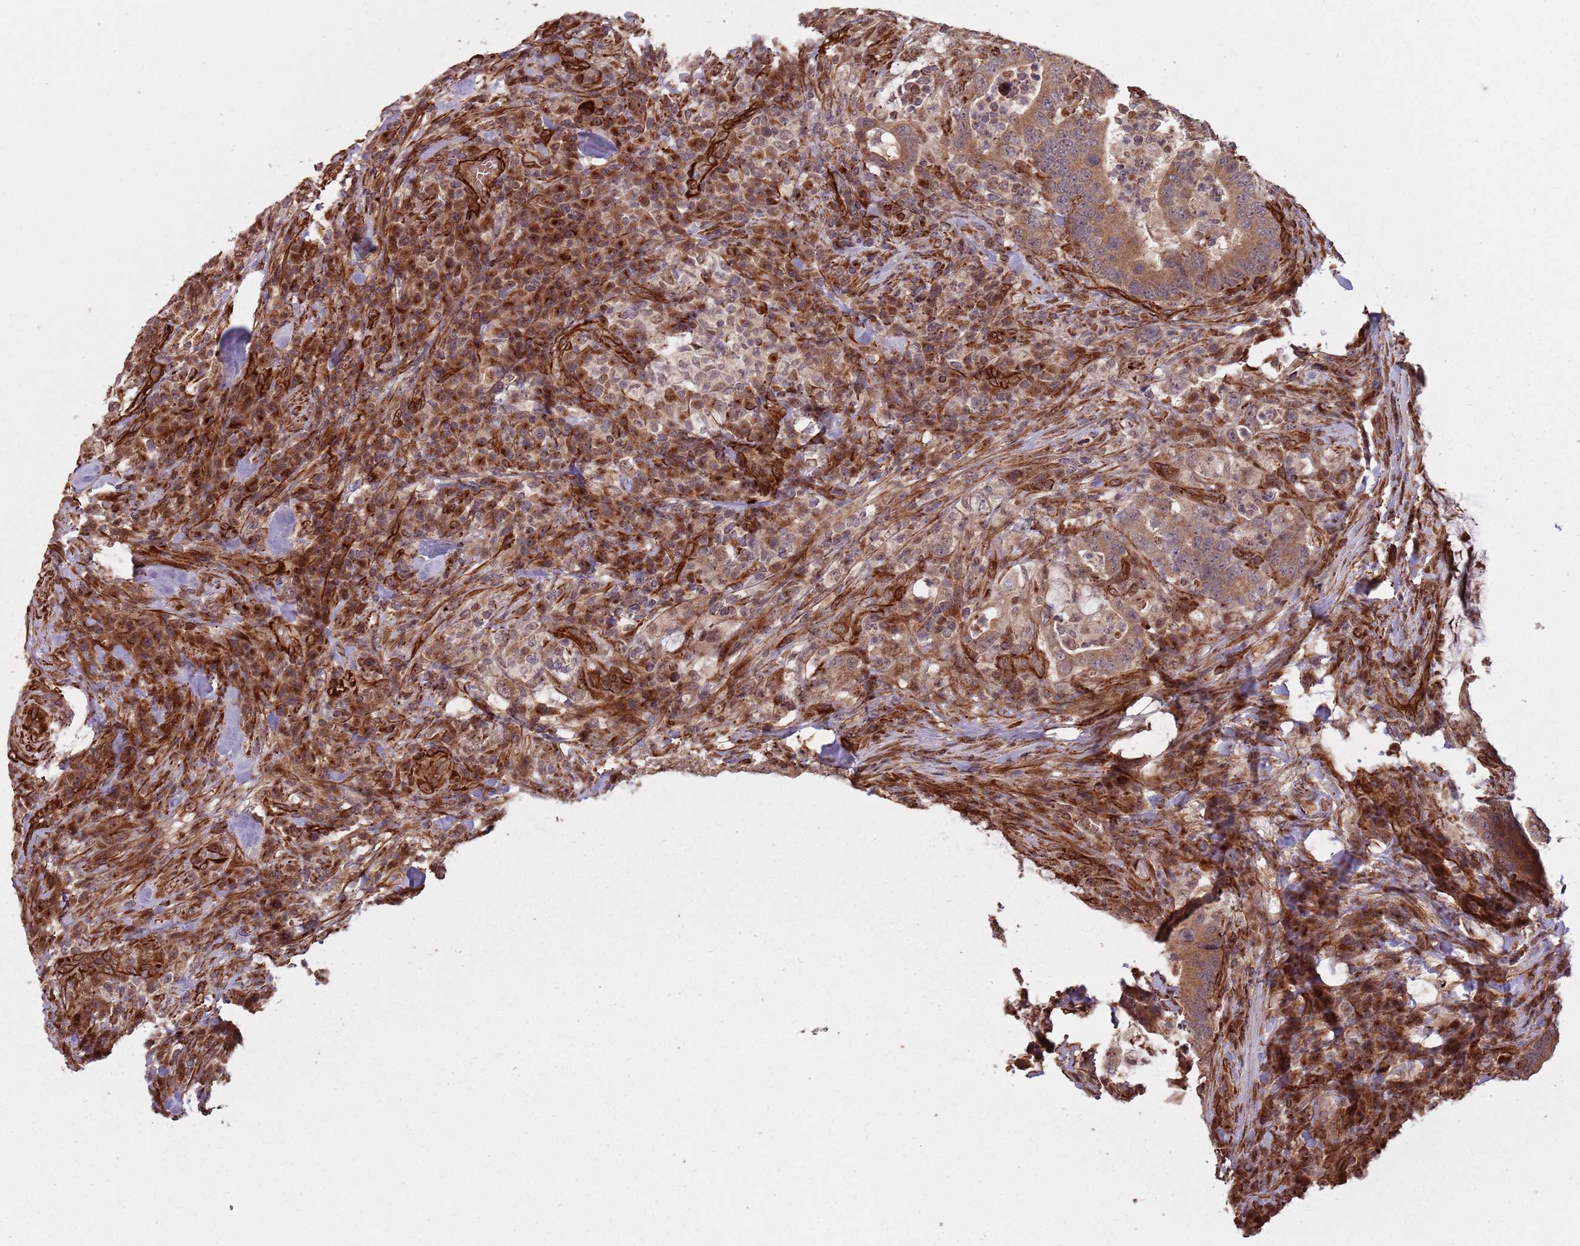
{"staining": {"intensity": "moderate", "quantity": ">75%", "location": "cytoplasmic/membranous,nuclear"}, "tissue": "colorectal cancer", "cell_type": "Tumor cells", "image_type": "cancer", "snomed": [{"axis": "morphology", "description": "Adenocarcinoma, NOS"}, {"axis": "topography", "description": "Colon"}], "caption": "Immunohistochemical staining of human colorectal adenocarcinoma demonstrates medium levels of moderate cytoplasmic/membranous and nuclear positivity in approximately >75% of tumor cells. (brown staining indicates protein expression, while blue staining denotes nuclei).", "gene": "ADAMTS3", "patient": {"sex": "female", "age": 66}}